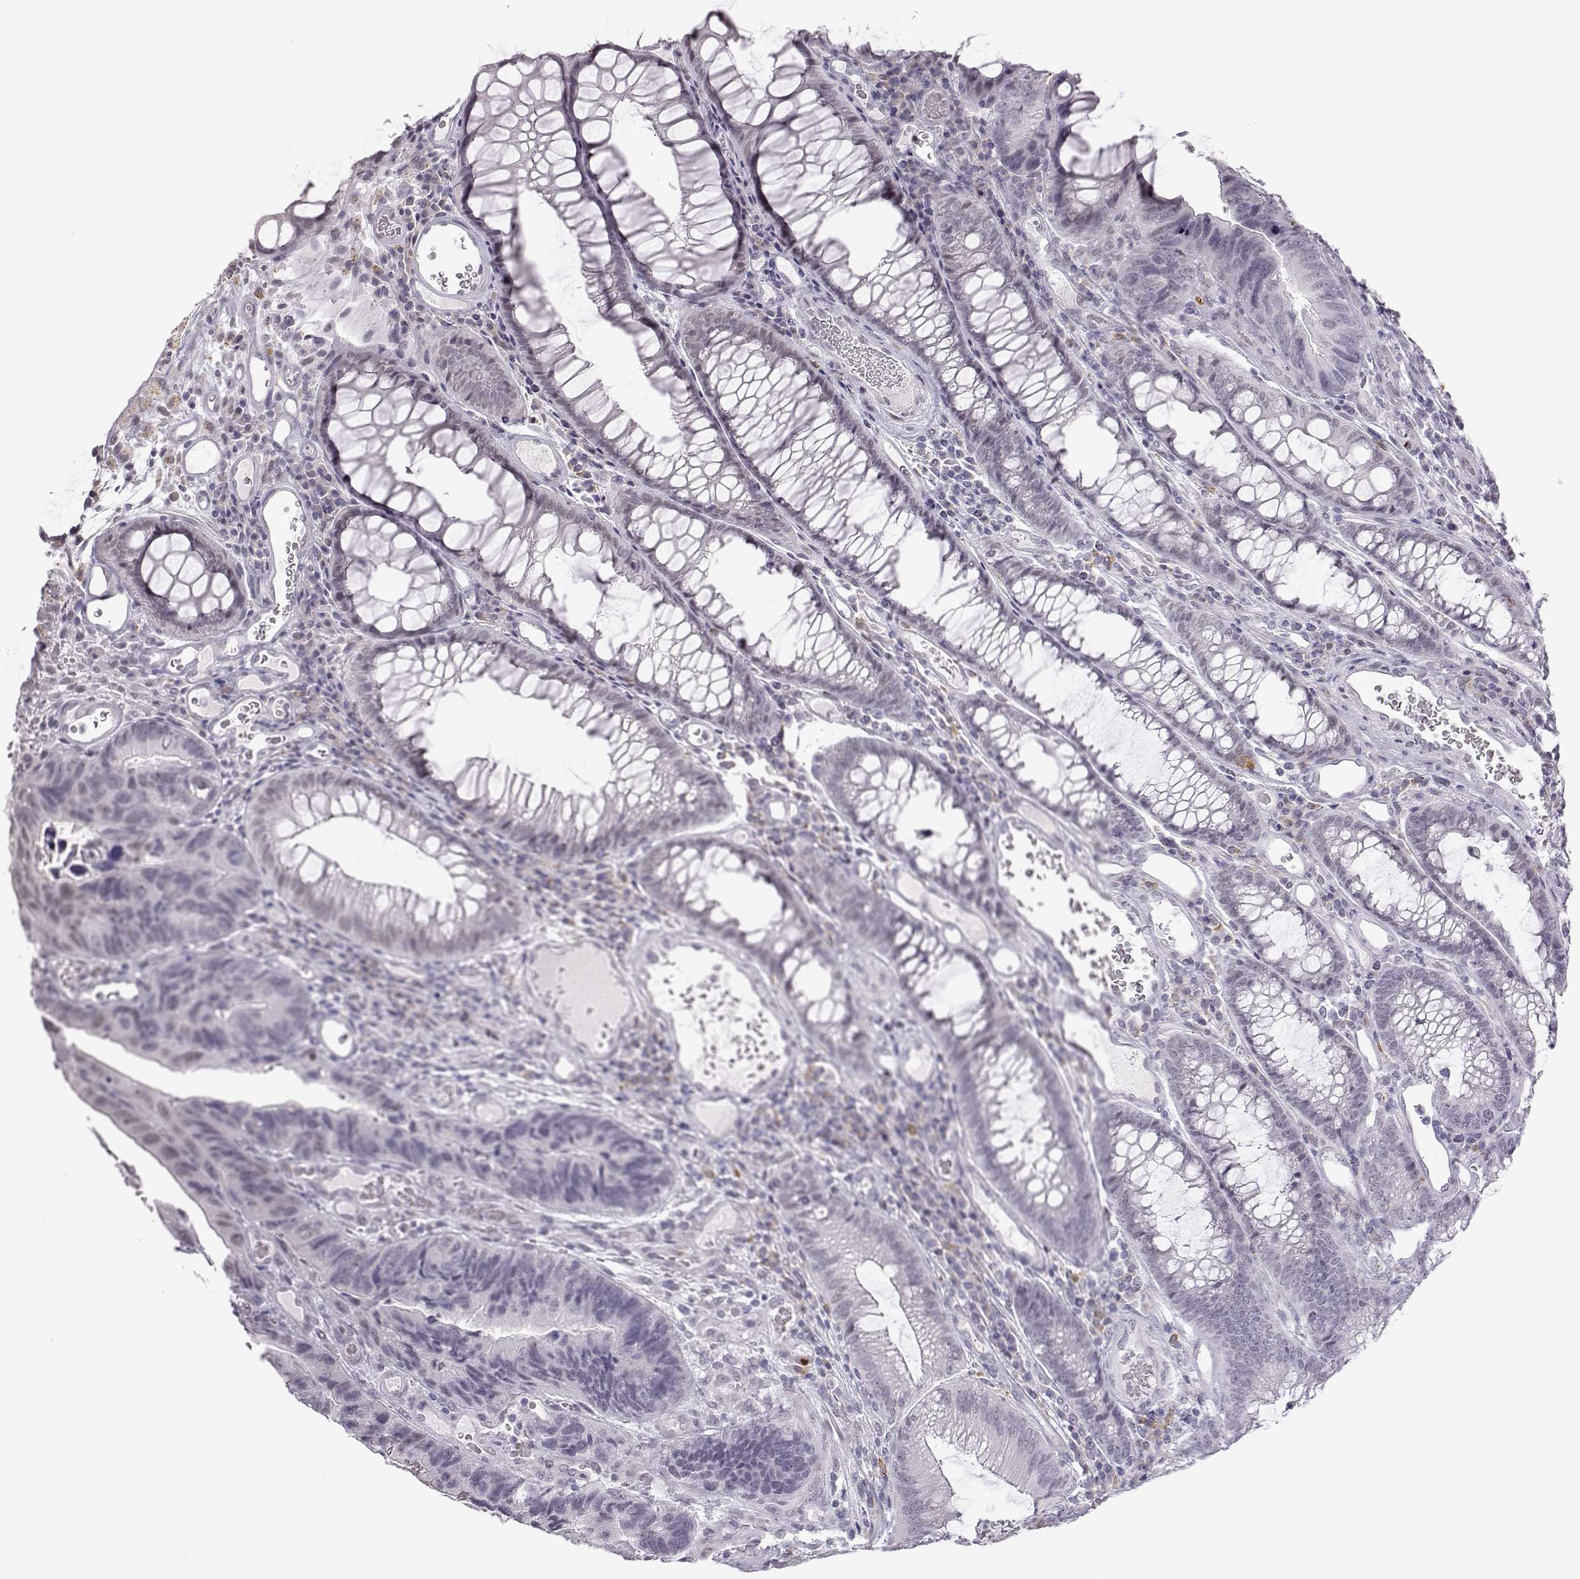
{"staining": {"intensity": "negative", "quantity": "none", "location": "none"}, "tissue": "colorectal cancer", "cell_type": "Tumor cells", "image_type": "cancer", "snomed": [{"axis": "morphology", "description": "Adenocarcinoma, NOS"}, {"axis": "topography", "description": "Colon"}], "caption": "Tumor cells are negative for brown protein staining in adenocarcinoma (colorectal). The staining is performed using DAB brown chromogen with nuclei counter-stained in using hematoxylin.", "gene": "VGF", "patient": {"sex": "female", "age": 67}}